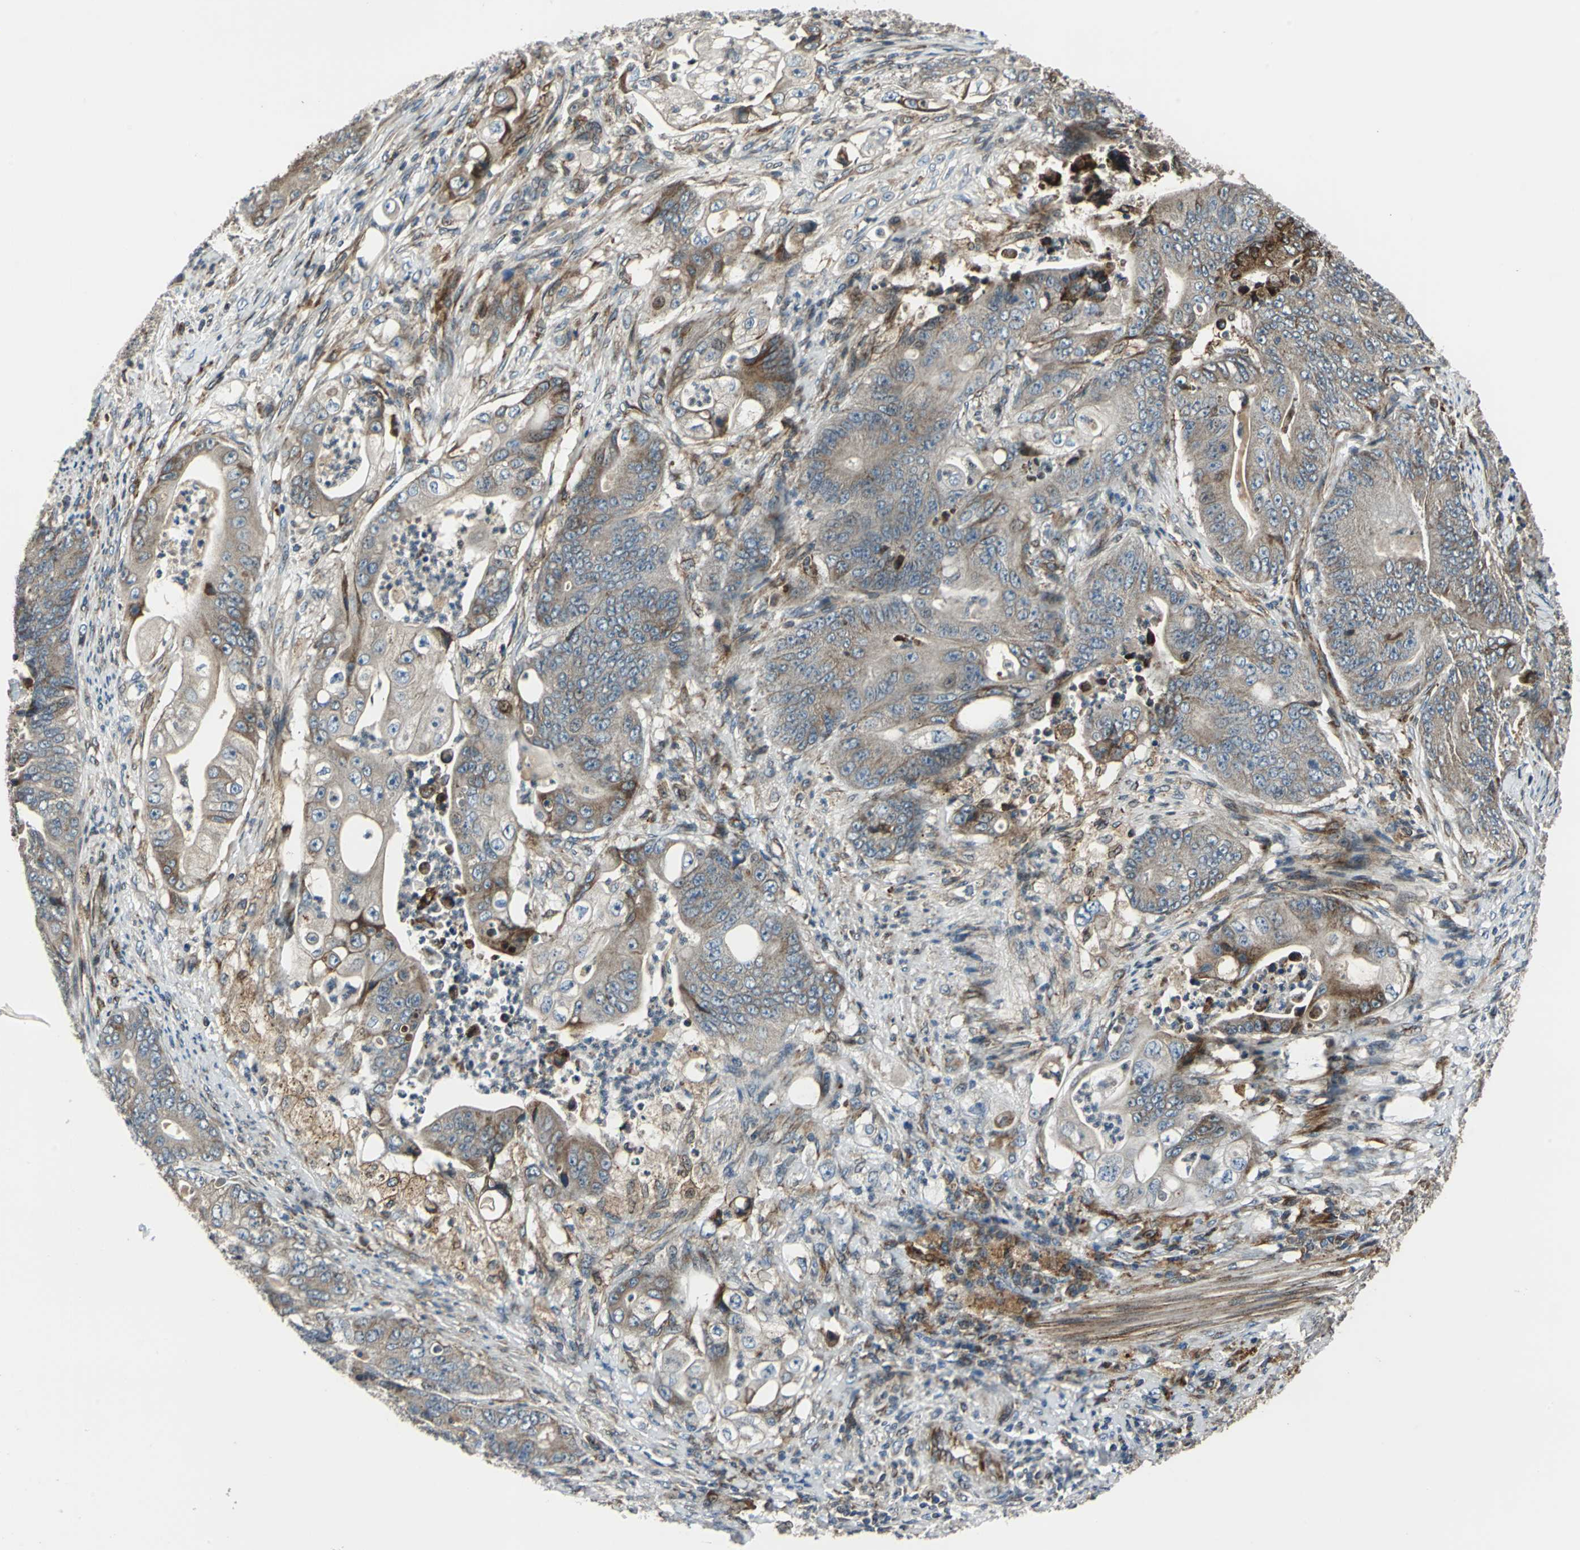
{"staining": {"intensity": "moderate", "quantity": "25%-75%", "location": "cytoplasmic/membranous"}, "tissue": "stomach cancer", "cell_type": "Tumor cells", "image_type": "cancer", "snomed": [{"axis": "morphology", "description": "Adenocarcinoma, NOS"}, {"axis": "topography", "description": "Stomach"}], "caption": "This is an image of immunohistochemistry staining of adenocarcinoma (stomach), which shows moderate positivity in the cytoplasmic/membranous of tumor cells.", "gene": "HTATIP2", "patient": {"sex": "female", "age": 73}}